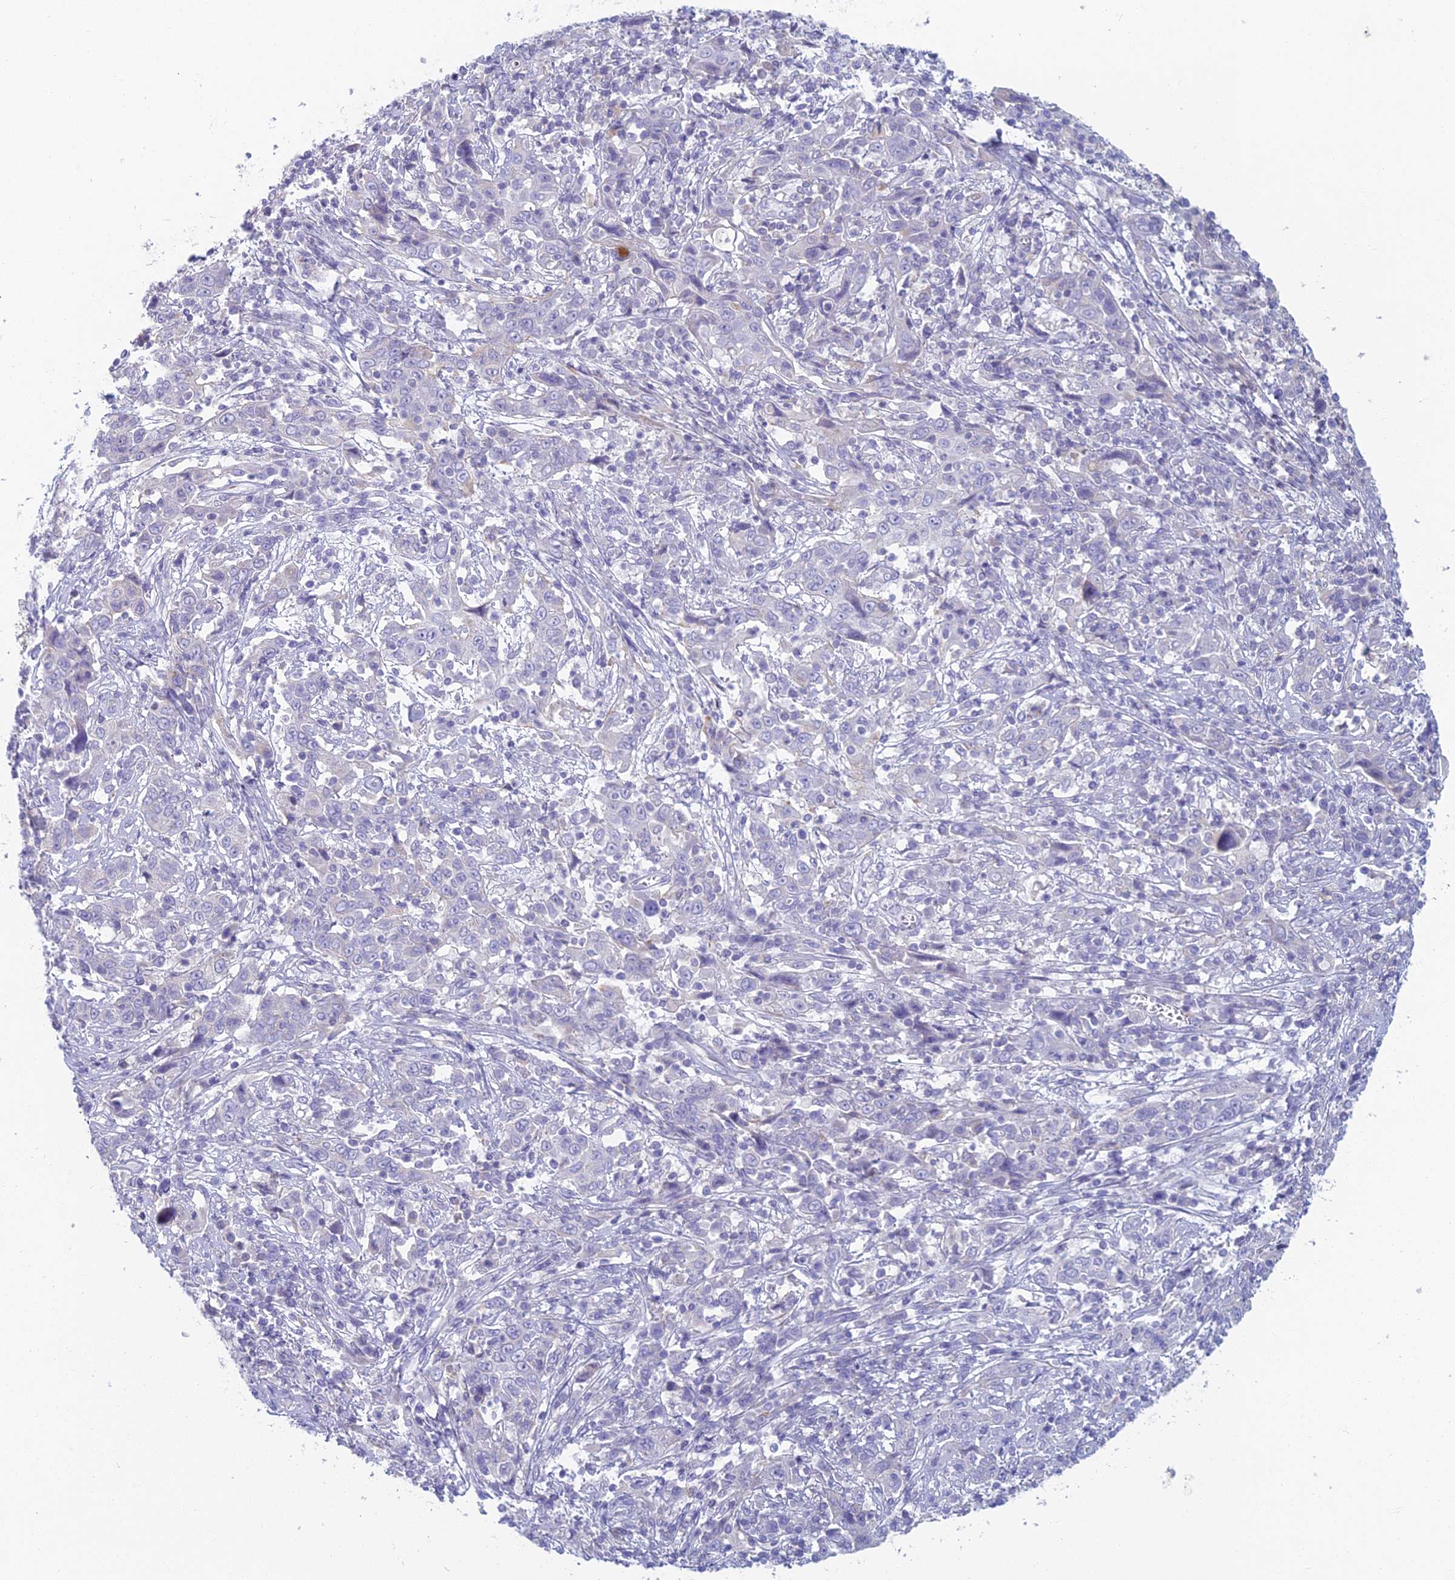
{"staining": {"intensity": "negative", "quantity": "none", "location": "none"}, "tissue": "cervical cancer", "cell_type": "Tumor cells", "image_type": "cancer", "snomed": [{"axis": "morphology", "description": "Squamous cell carcinoma, NOS"}, {"axis": "topography", "description": "Cervix"}], "caption": "Tumor cells show no significant protein expression in squamous cell carcinoma (cervical). (Stains: DAB (3,3'-diaminobenzidine) immunohistochemistry (IHC) with hematoxylin counter stain, Microscopy: brightfield microscopy at high magnification).", "gene": "FERD3L", "patient": {"sex": "female", "age": 46}}